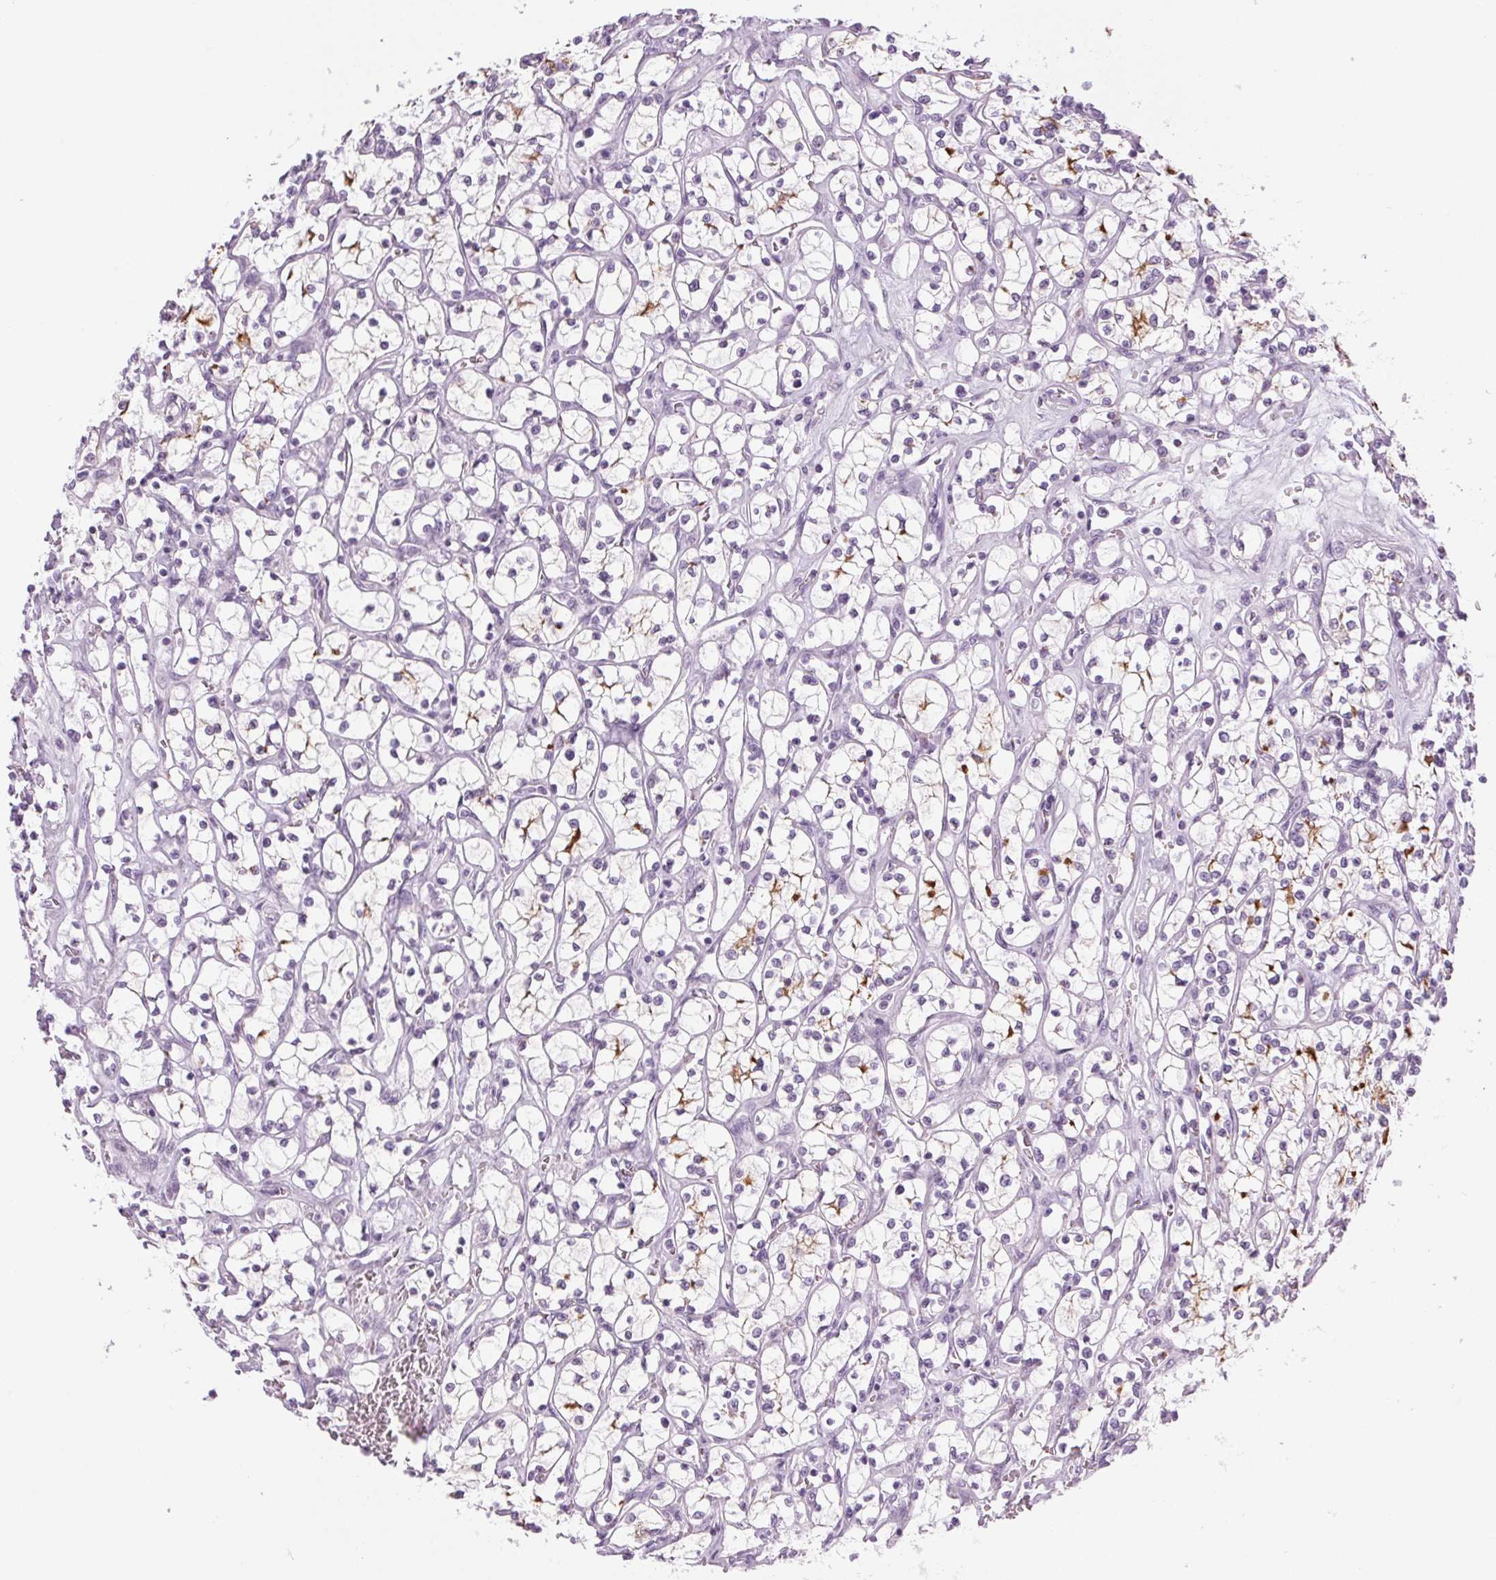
{"staining": {"intensity": "moderate", "quantity": "<25%", "location": "cytoplasmic/membranous"}, "tissue": "renal cancer", "cell_type": "Tumor cells", "image_type": "cancer", "snomed": [{"axis": "morphology", "description": "Adenocarcinoma, NOS"}, {"axis": "topography", "description": "Kidney"}], "caption": "Adenocarcinoma (renal) was stained to show a protein in brown. There is low levels of moderate cytoplasmic/membranous expression in about <25% of tumor cells. Ihc stains the protein in brown and the nuclei are stained blue.", "gene": "LRP2", "patient": {"sex": "female", "age": 64}}